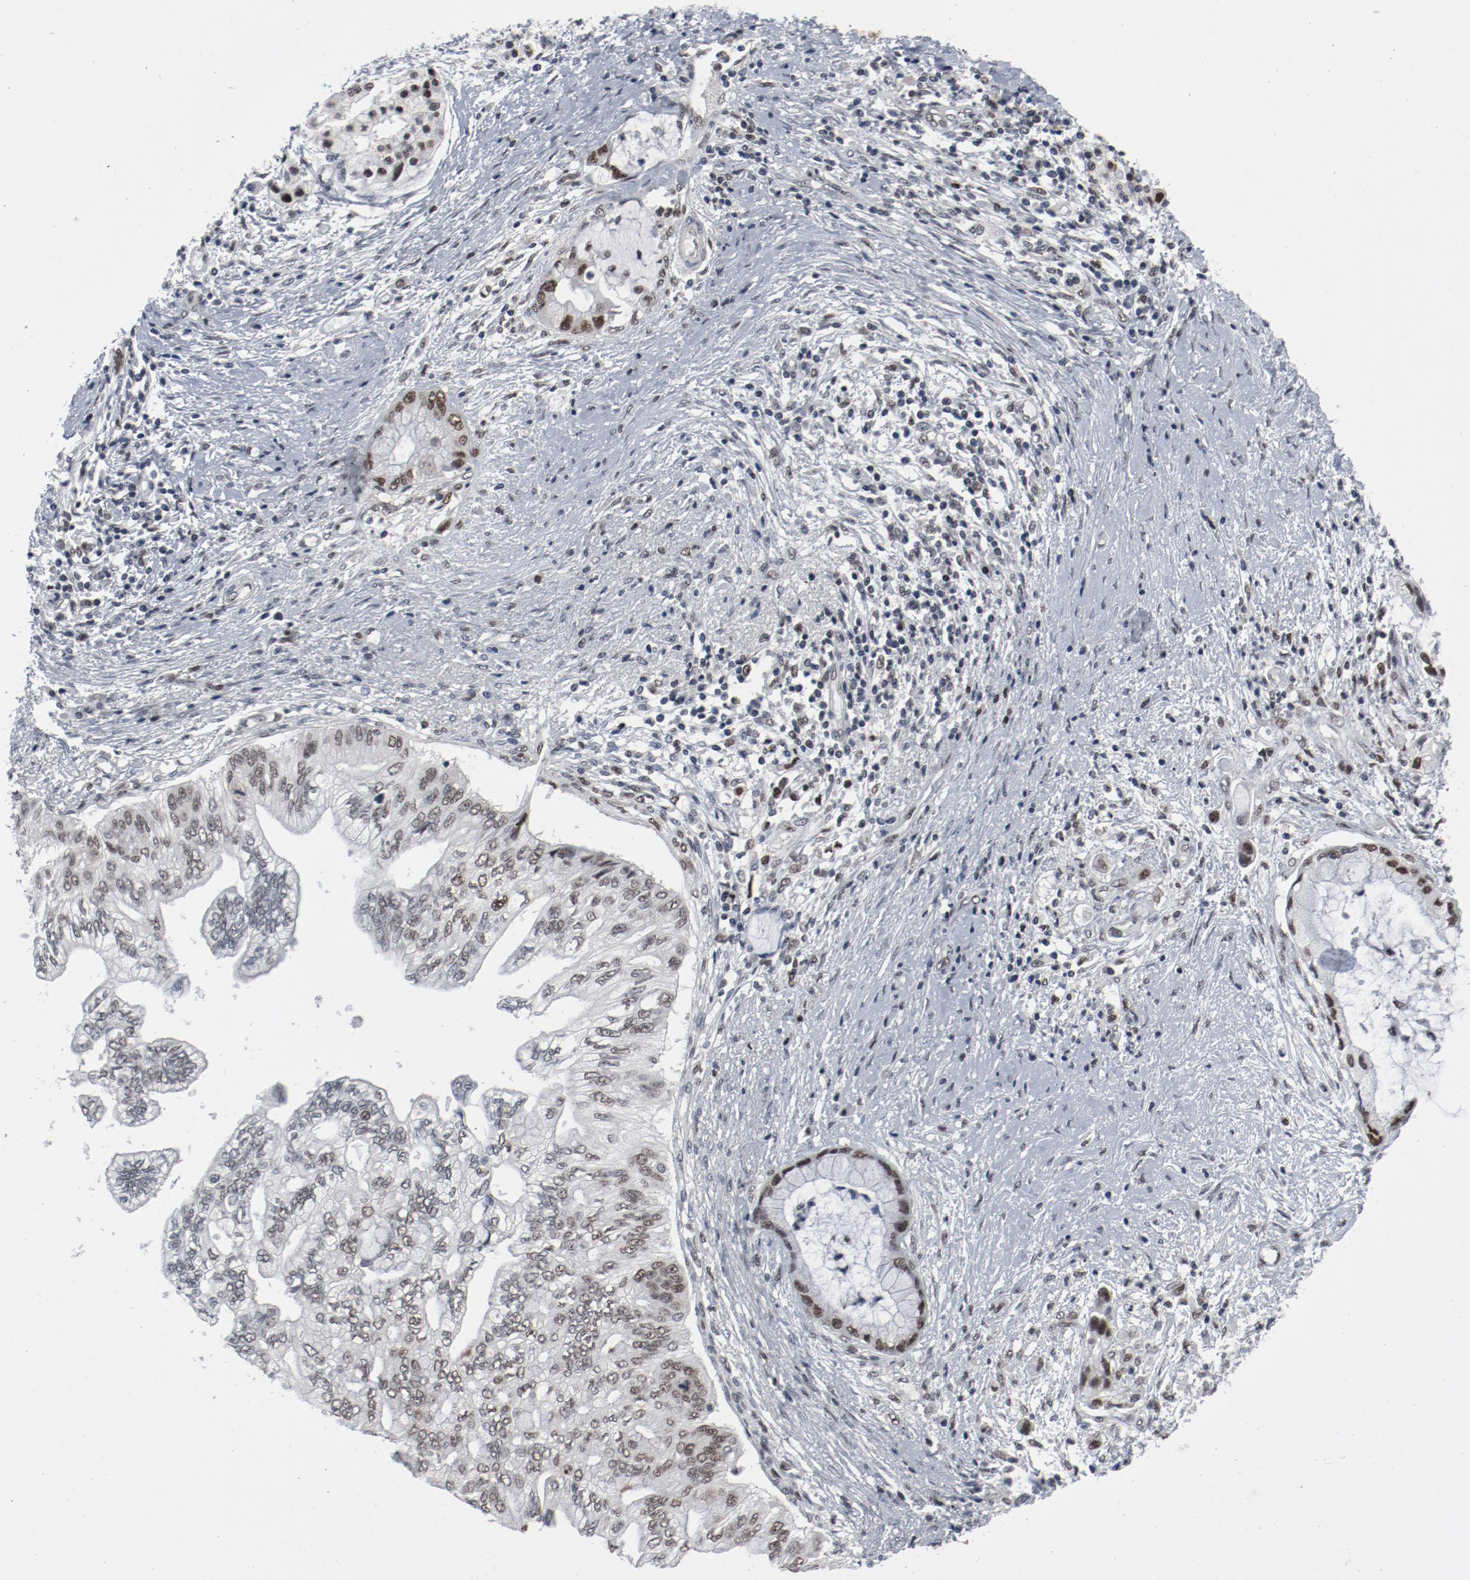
{"staining": {"intensity": "moderate", "quantity": "25%-75%", "location": "nuclear"}, "tissue": "pancreatic cancer", "cell_type": "Tumor cells", "image_type": "cancer", "snomed": [{"axis": "morphology", "description": "Adenocarcinoma, NOS"}, {"axis": "topography", "description": "Pancreas"}], "caption": "The histopathology image displays immunohistochemical staining of pancreatic cancer. There is moderate nuclear positivity is appreciated in about 25%-75% of tumor cells.", "gene": "JMJD6", "patient": {"sex": "female", "age": 59}}